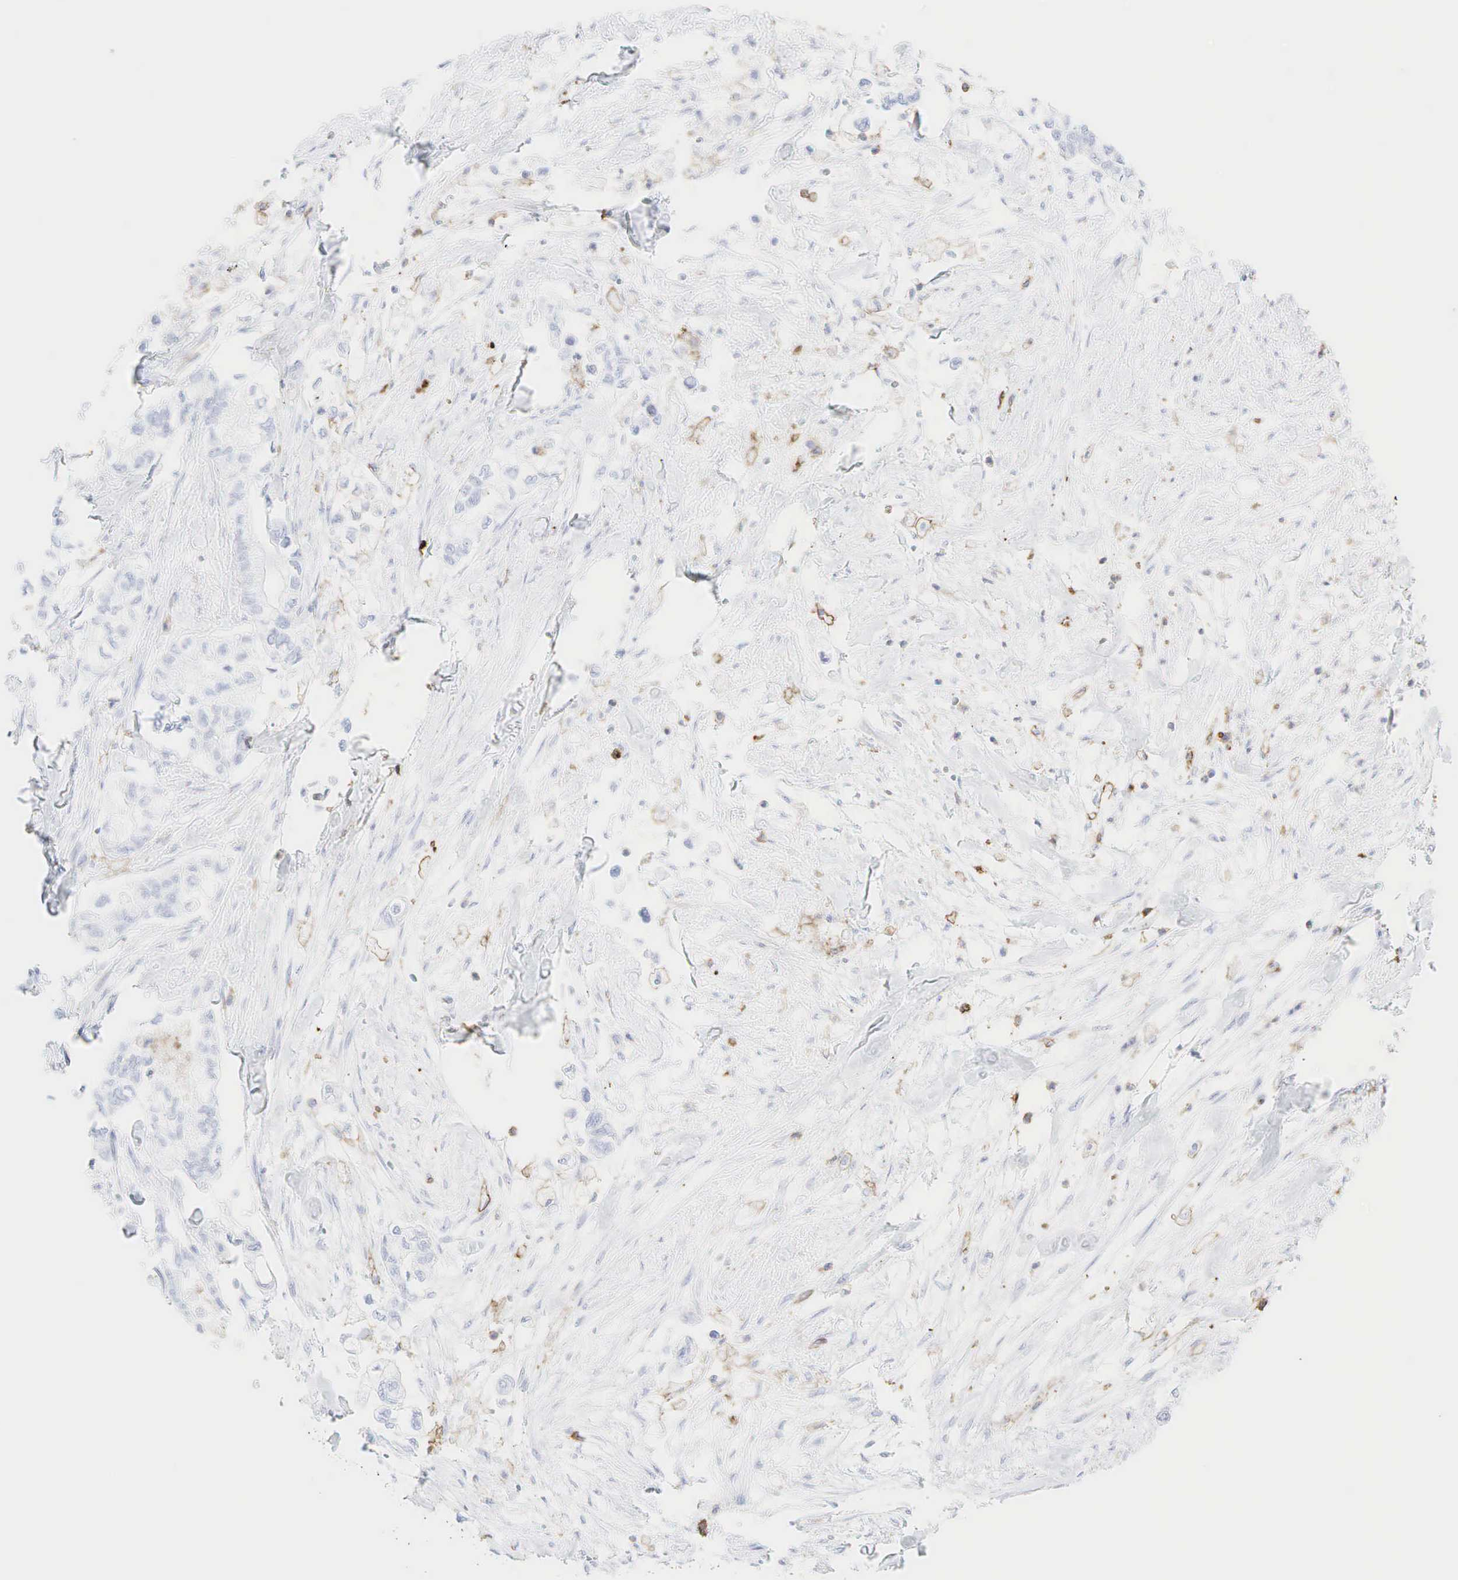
{"staining": {"intensity": "negative", "quantity": "none", "location": "none"}, "tissue": "pancreatic cancer", "cell_type": "Tumor cells", "image_type": "cancer", "snomed": [{"axis": "morphology", "description": "Adenocarcinoma, NOS"}, {"axis": "topography", "description": "Pancreas"}], "caption": "The IHC histopathology image has no significant expression in tumor cells of pancreatic adenocarcinoma tissue.", "gene": "PTPRC", "patient": {"sex": "male", "age": 79}}